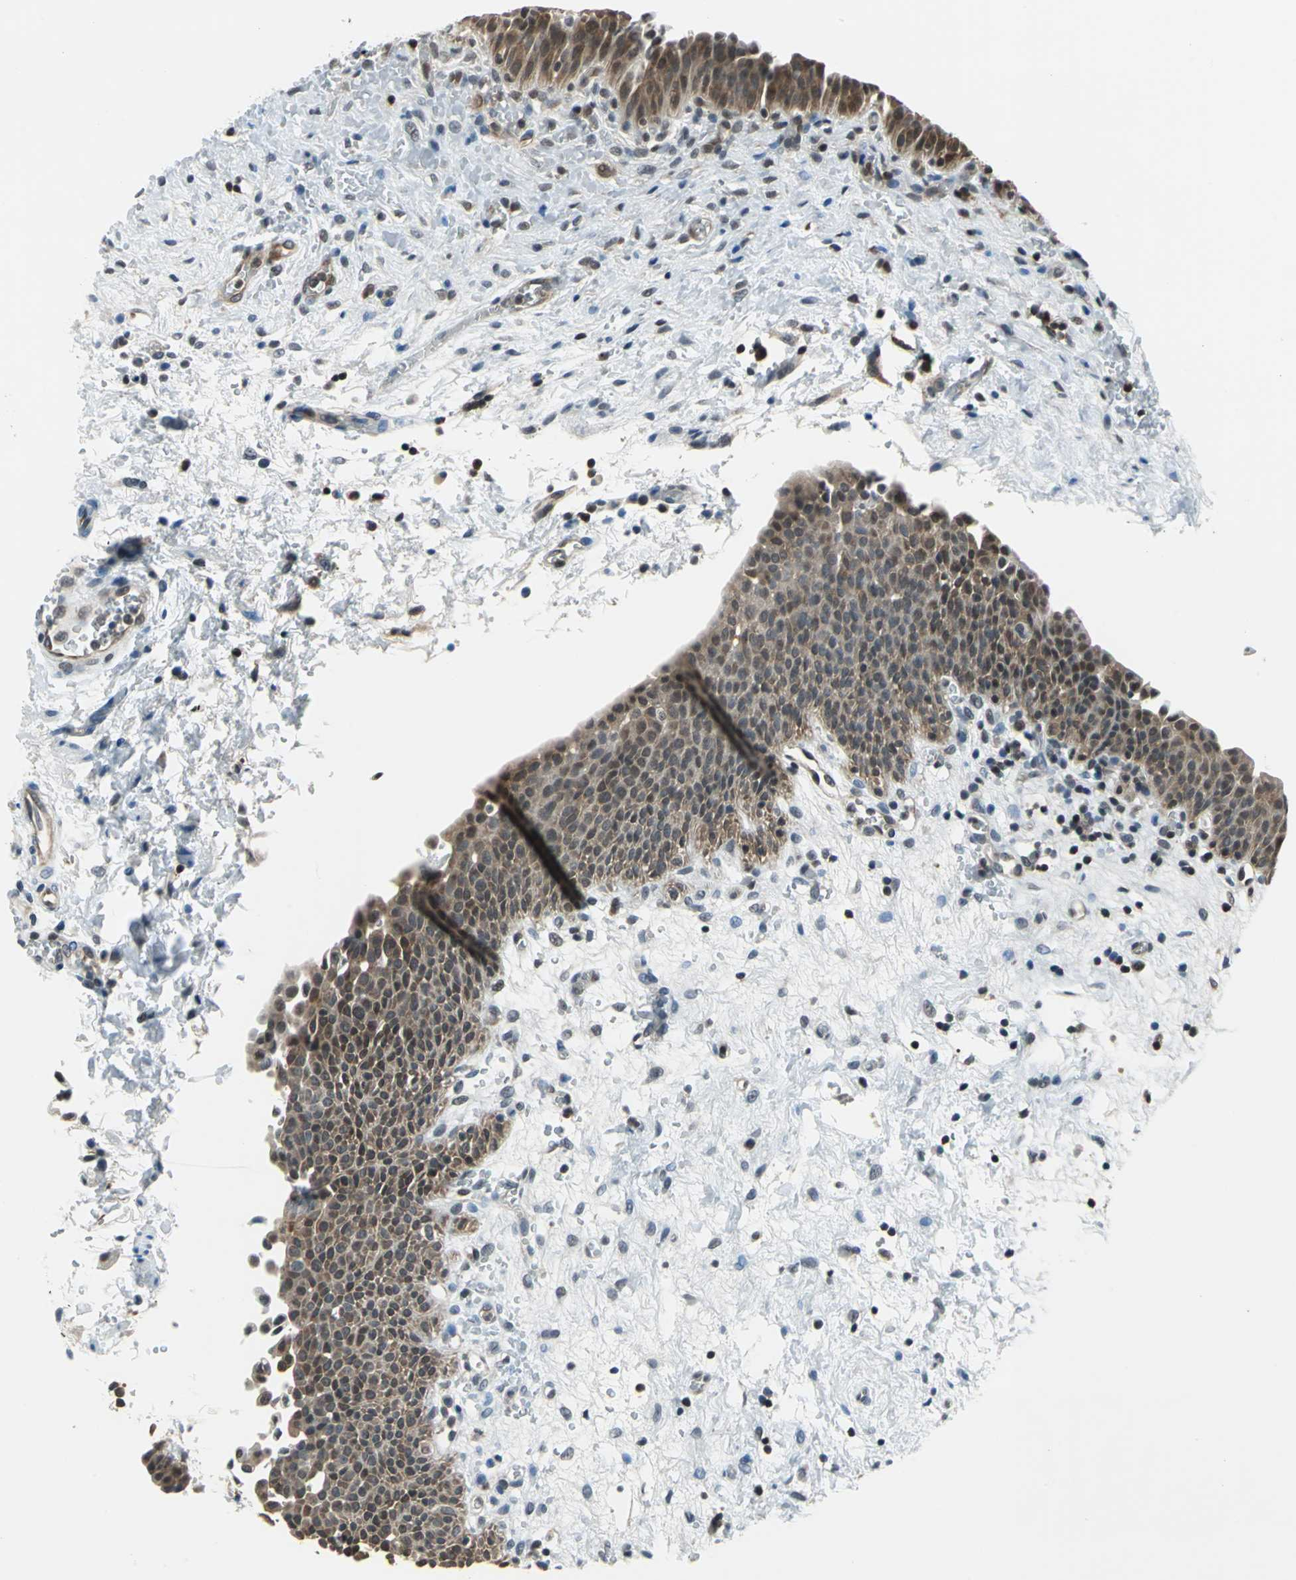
{"staining": {"intensity": "moderate", "quantity": ">75%", "location": "cytoplasmic/membranous,nuclear"}, "tissue": "urinary bladder", "cell_type": "Urothelial cells", "image_type": "normal", "snomed": [{"axis": "morphology", "description": "Normal tissue, NOS"}, {"axis": "morphology", "description": "Dysplasia, NOS"}, {"axis": "topography", "description": "Urinary bladder"}], "caption": "A high-resolution histopathology image shows immunohistochemistry staining of benign urinary bladder, which exhibits moderate cytoplasmic/membranous,nuclear expression in about >75% of urothelial cells.", "gene": "PSME1", "patient": {"sex": "male", "age": 35}}